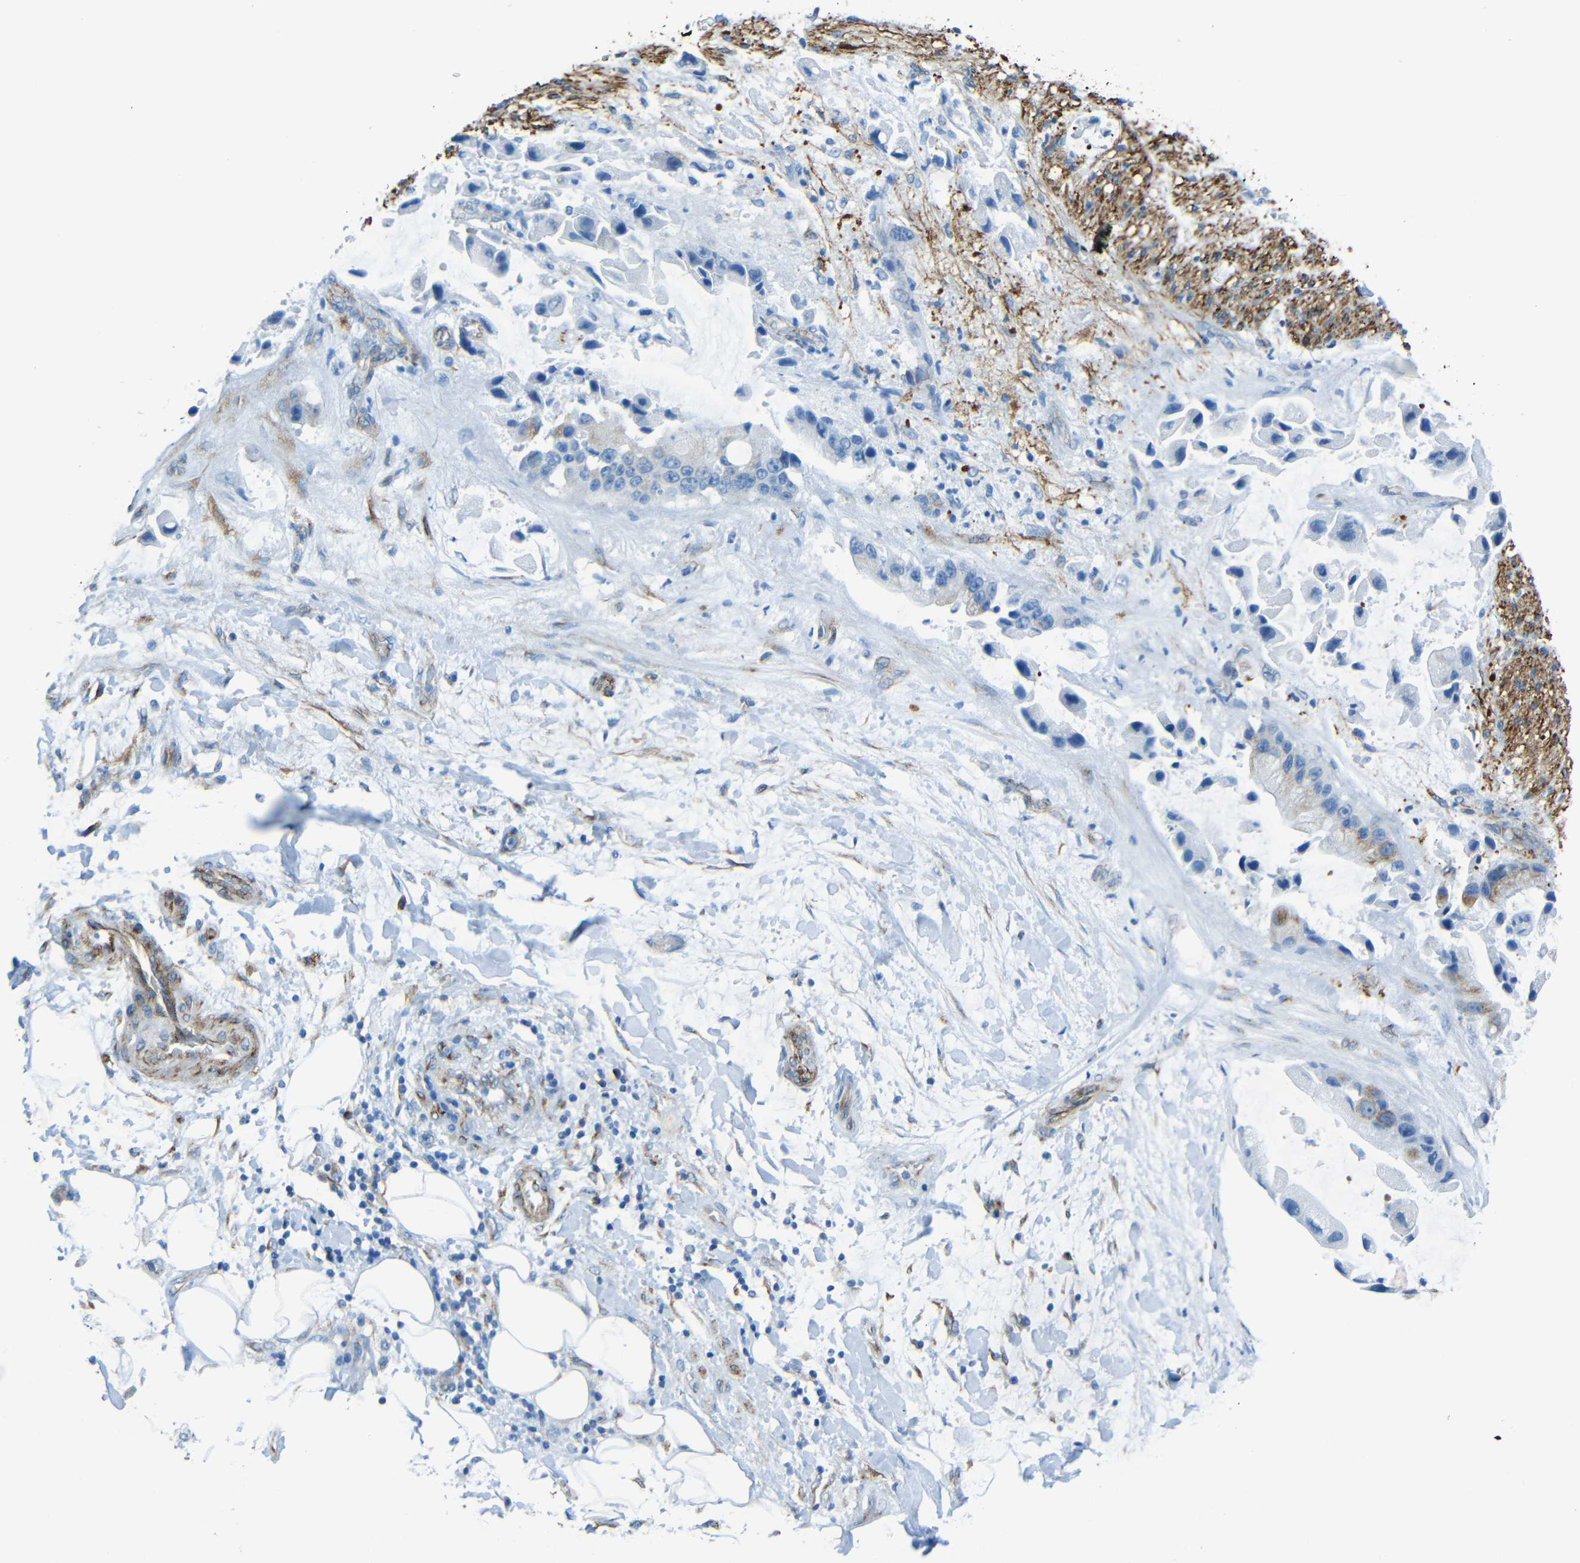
{"staining": {"intensity": "negative", "quantity": "none", "location": "none"}, "tissue": "adipose tissue", "cell_type": "Adipocytes", "image_type": "normal", "snomed": [{"axis": "morphology", "description": "Normal tissue, NOS"}, {"axis": "morphology", "description": "Cholangiocarcinoma"}, {"axis": "topography", "description": "Liver"}, {"axis": "topography", "description": "Peripheral nerve tissue"}], "caption": "IHC micrograph of benign adipose tissue: adipose tissue stained with DAB (3,3'-diaminobenzidine) demonstrates no significant protein positivity in adipocytes. The staining was performed using DAB (3,3'-diaminobenzidine) to visualize the protein expression in brown, while the nuclei were stained in blue with hematoxylin (Magnification: 20x).", "gene": "TUBB4B", "patient": {"sex": "male", "age": 50}}